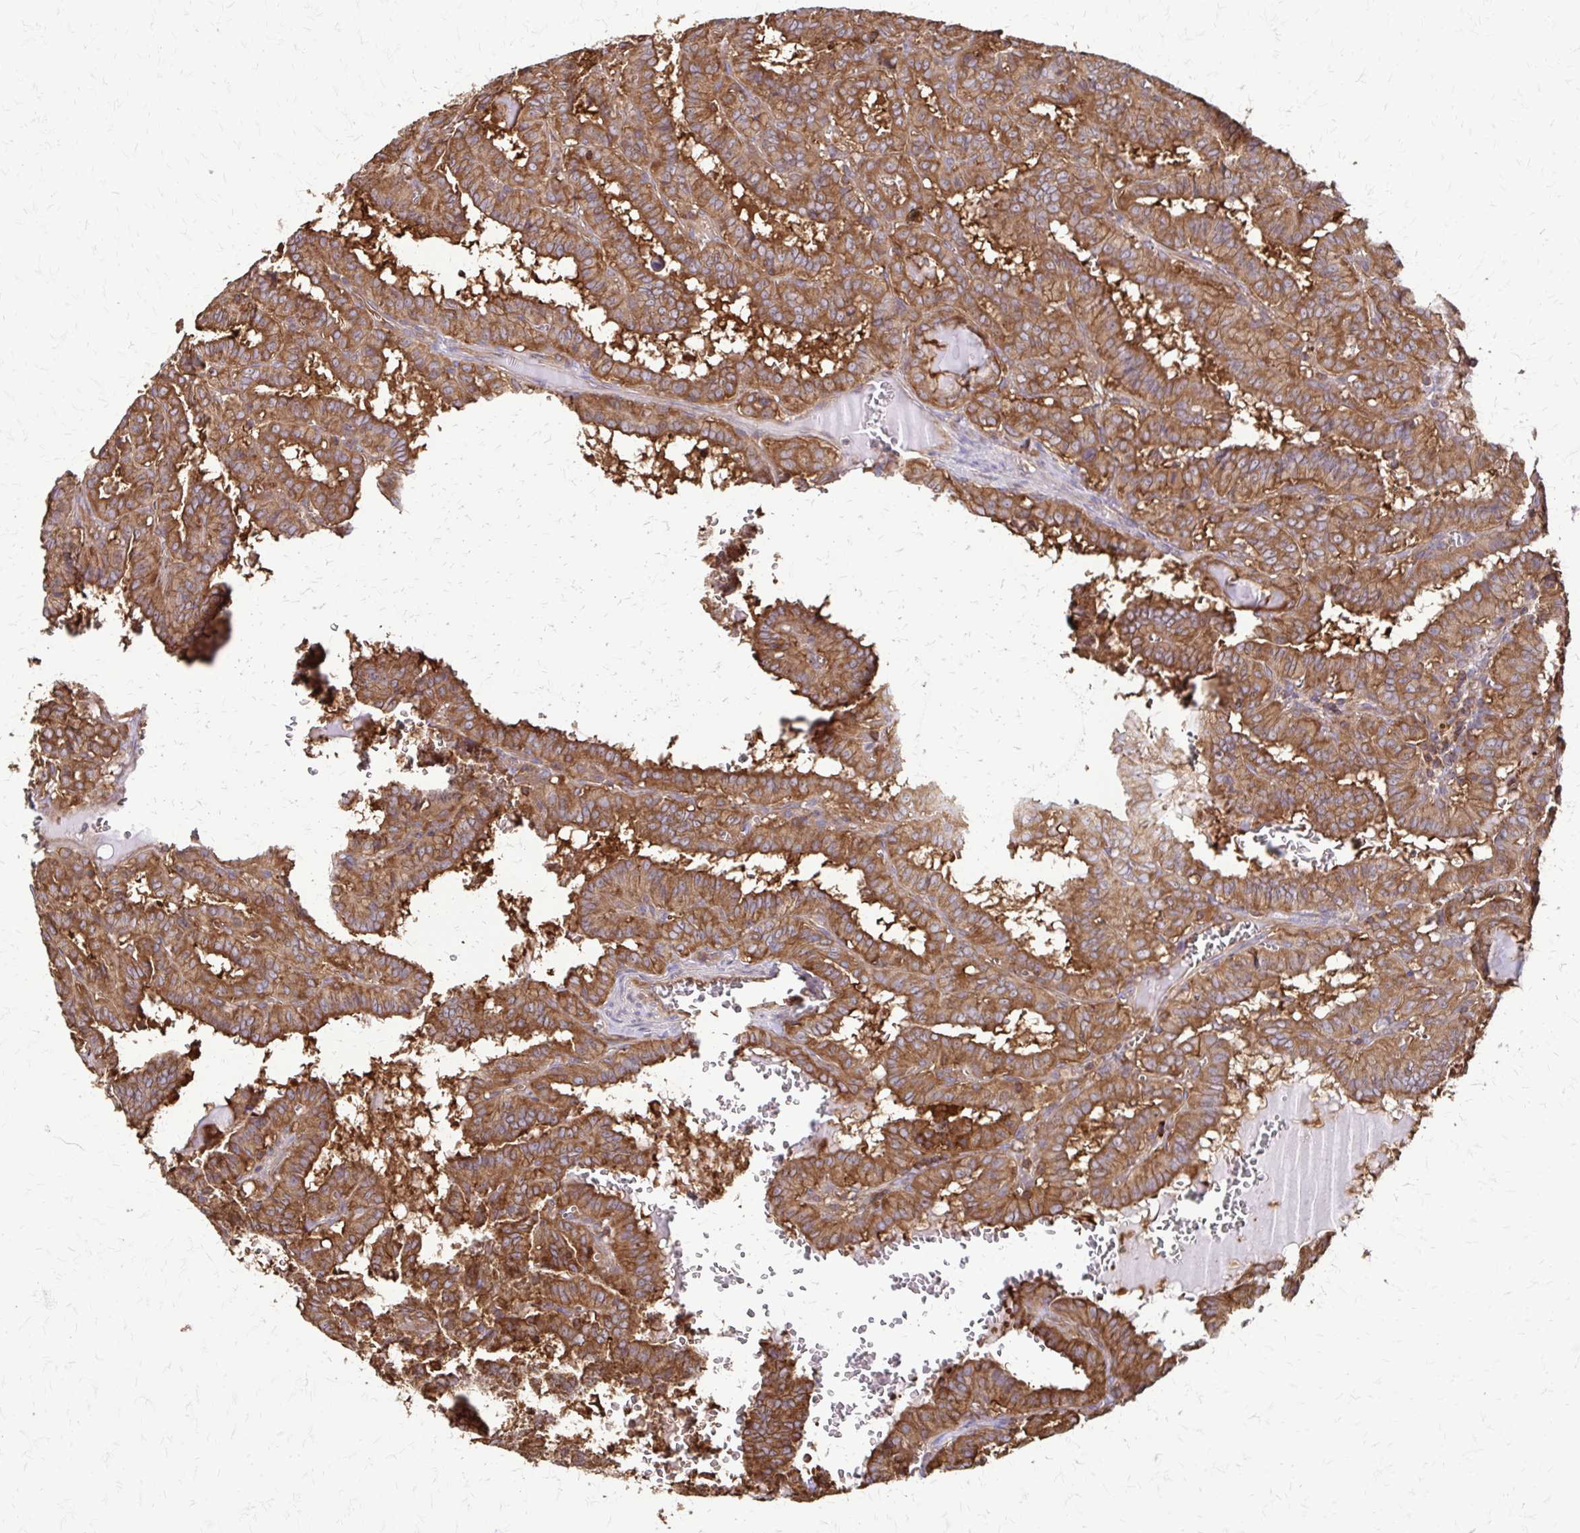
{"staining": {"intensity": "moderate", "quantity": ">75%", "location": "cytoplasmic/membranous"}, "tissue": "thyroid cancer", "cell_type": "Tumor cells", "image_type": "cancer", "snomed": [{"axis": "morphology", "description": "Papillary adenocarcinoma, NOS"}, {"axis": "topography", "description": "Thyroid gland"}], "caption": "Thyroid cancer tissue shows moderate cytoplasmic/membranous expression in approximately >75% of tumor cells, visualized by immunohistochemistry.", "gene": "EEF2", "patient": {"sex": "female", "age": 21}}